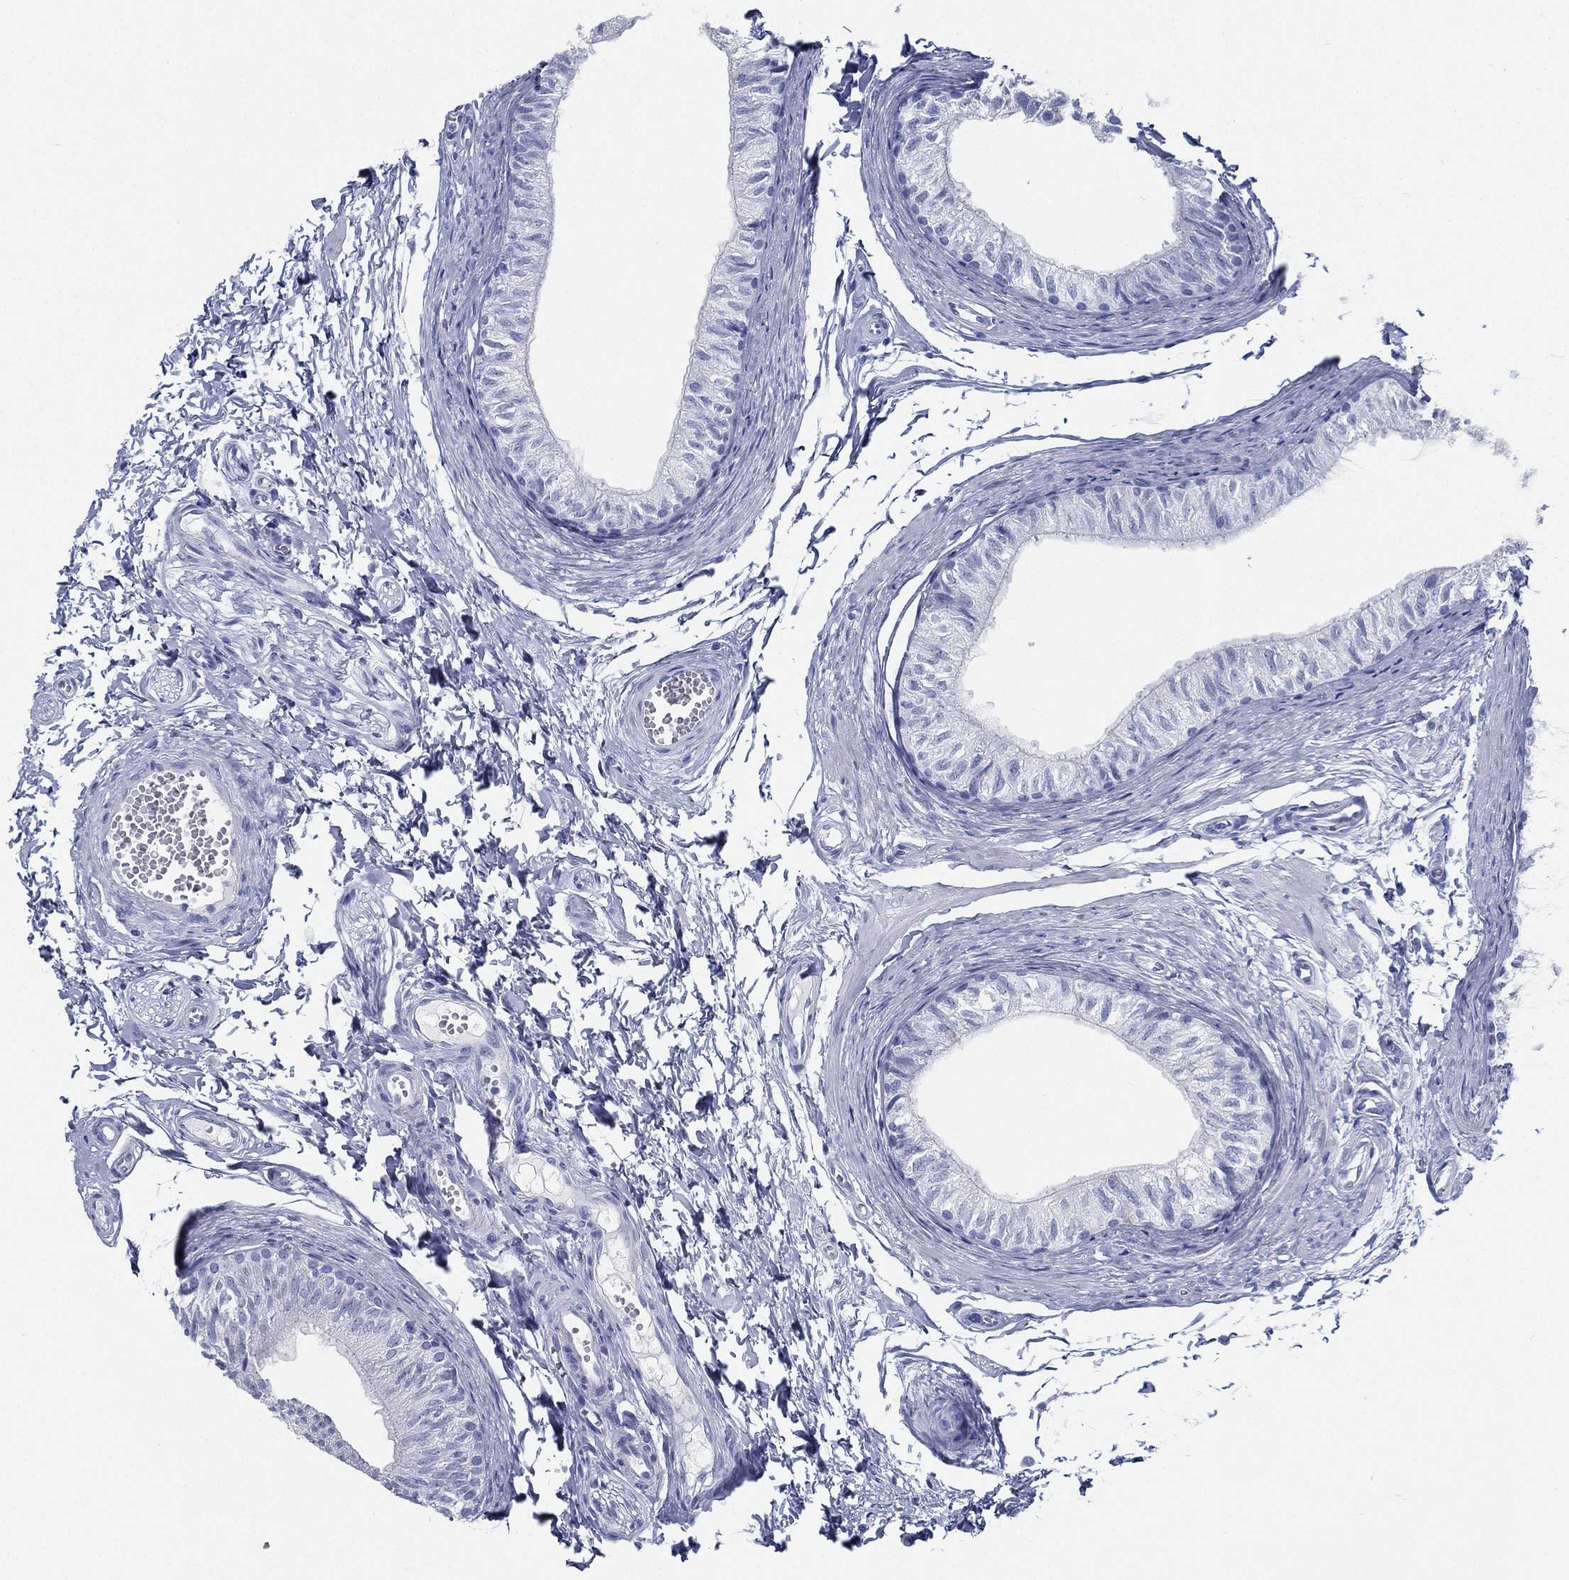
{"staining": {"intensity": "negative", "quantity": "none", "location": "none"}, "tissue": "epididymis", "cell_type": "Glandular cells", "image_type": "normal", "snomed": [{"axis": "morphology", "description": "Normal tissue, NOS"}, {"axis": "topography", "description": "Epididymis"}], "caption": "Glandular cells are negative for brown protein staining in unremarkable epididymis. The staining is performed using DAB (3,3'-diaminobenzidine) brown chromogen with nuclei counter-stained in using hematoxylin.", "gene": "ATP1B2", "patient": {"sex": "male", "age": 22}}